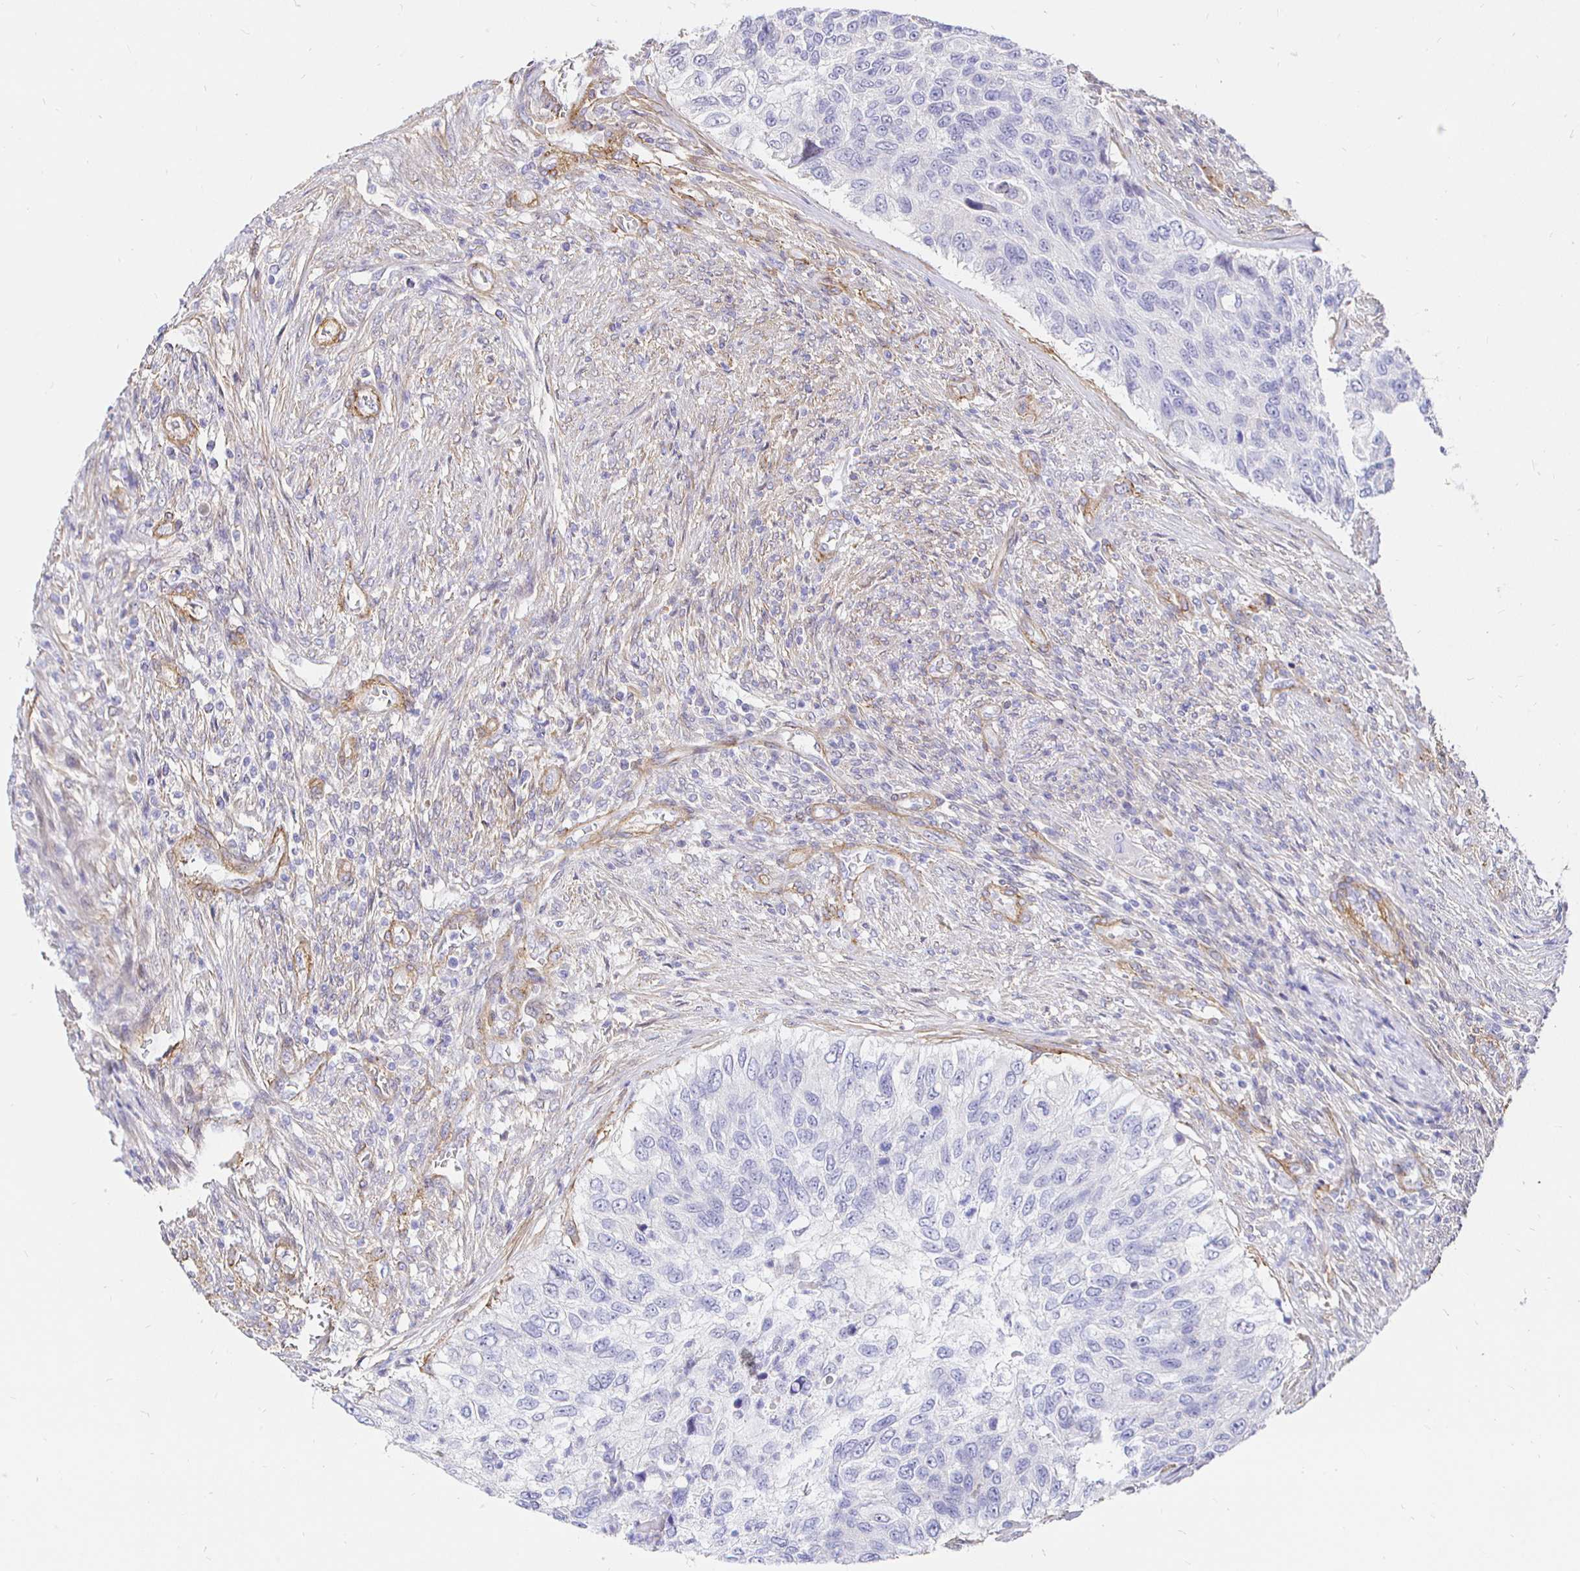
{"staining": {"intensity": "negative", "quantity": "none", "location": "none"}, "tissue": "urothelial cancer", "cell_type": "Tumor cells", "image_type": "cancer", "snomed": [{"axis": "morphology", "description": "Urothelial carcinoma, High grade"}, {"axis": "topography", "description": "Urinary bladder"}], "caption": "A photomicrograph of human urothelial cancer is negative for staining in tumor cells.", "gene": "PALM2AKAP2", "patient": {"sex": "female", "age": 60}}